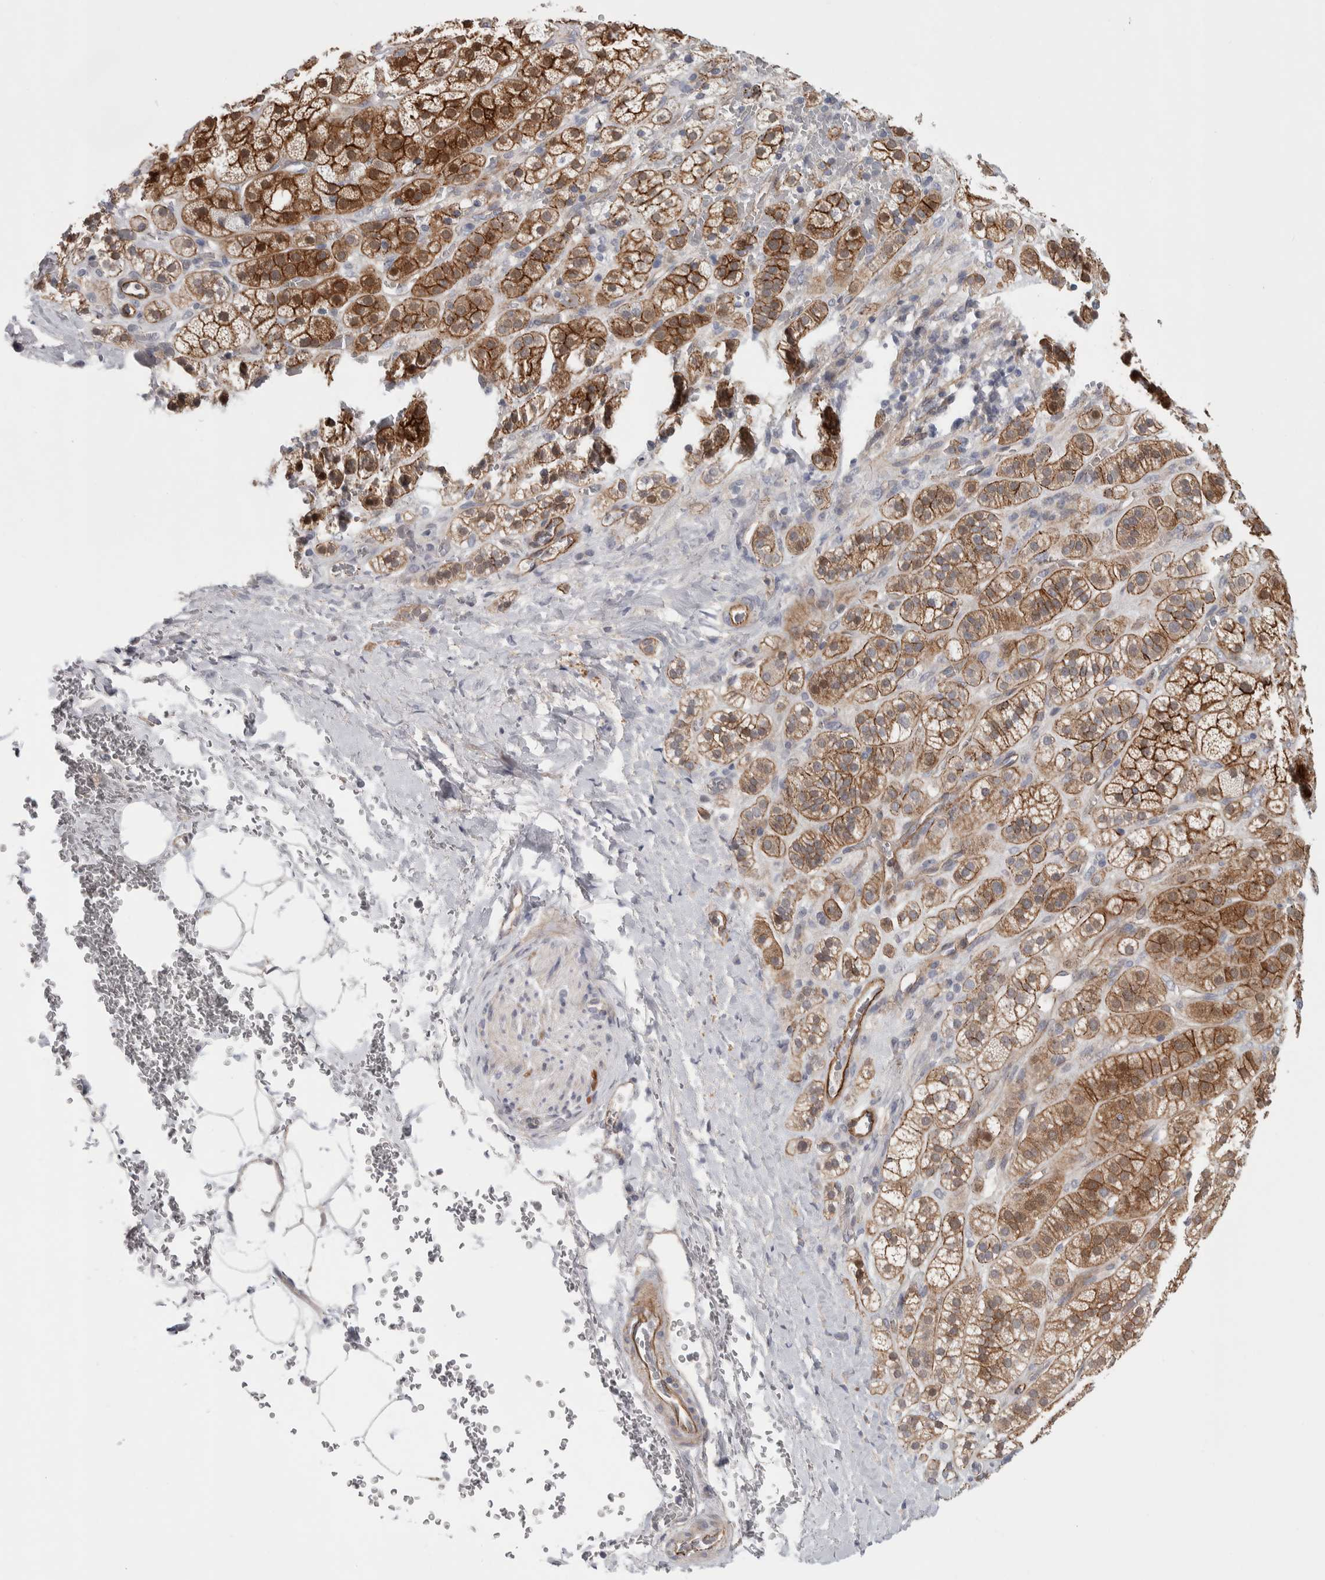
{"staining": {"intensity": "strong", "quantity": ">75%", "location": "cytoplasmic/membranous"}, "tissue": "adrenal gland", "cell_type": "Glandular cells", "image_type": "normal", "snomed": [{"axis": "morphology", "description": "Normal tissue, NOS"}, {"axis": "topography", "description": "Adrenal gland"}], "caption": "High-magnification brightfield microscopy of unremarkable adrenal gland stained with DAB (brown) and counterstained with hematoxylin (blue). glandular cells exhibit strong cytoplasmic/membranous staining is seen in approximately>75% of cells.", "gene": "ZNF862", "patient": {"sex": "male", "age": 56}}